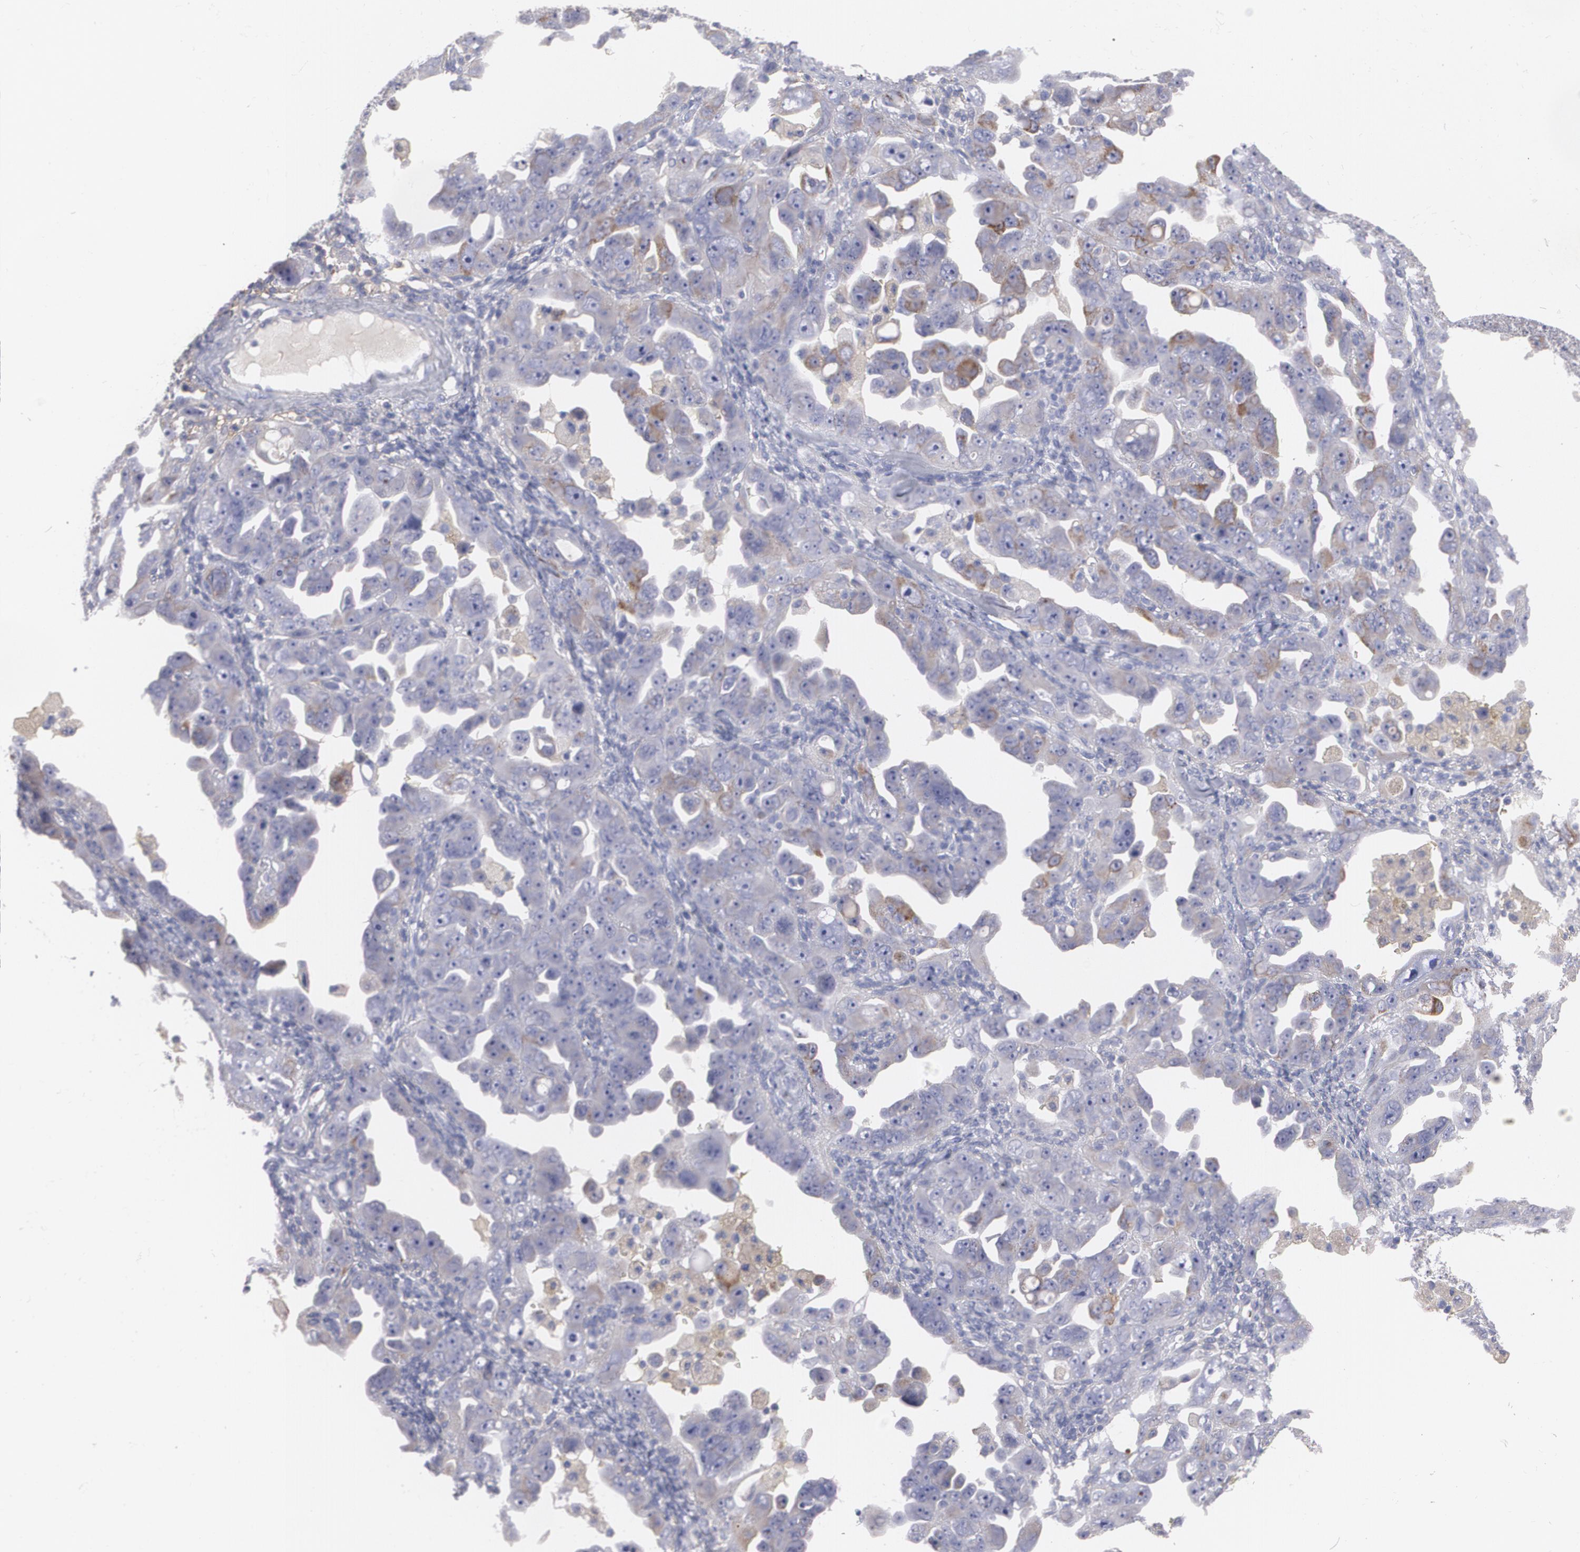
{"staining": {"intensity": "moderate", "quantity": "<25%", "location": "cytoplasmic/membranous"}, "tissue": "ovarian cancer", "cell_type": "Tumor cells", "image_type": "cancer", "snomed": [{"axis": "morphology", "description": "Cystadenocarcinoma, serous, NOS"}, {"axis": "topography", "description": "Ovary"}], "caption": "A photomicrograph of human ovarian serous cystadenocarcinoma stained for a protein reveals moderate cytoplasmic/membranous brown staining in tumor cells.", "gene": "FBLN1", "patient": {"sex": "female", "age": 66}}